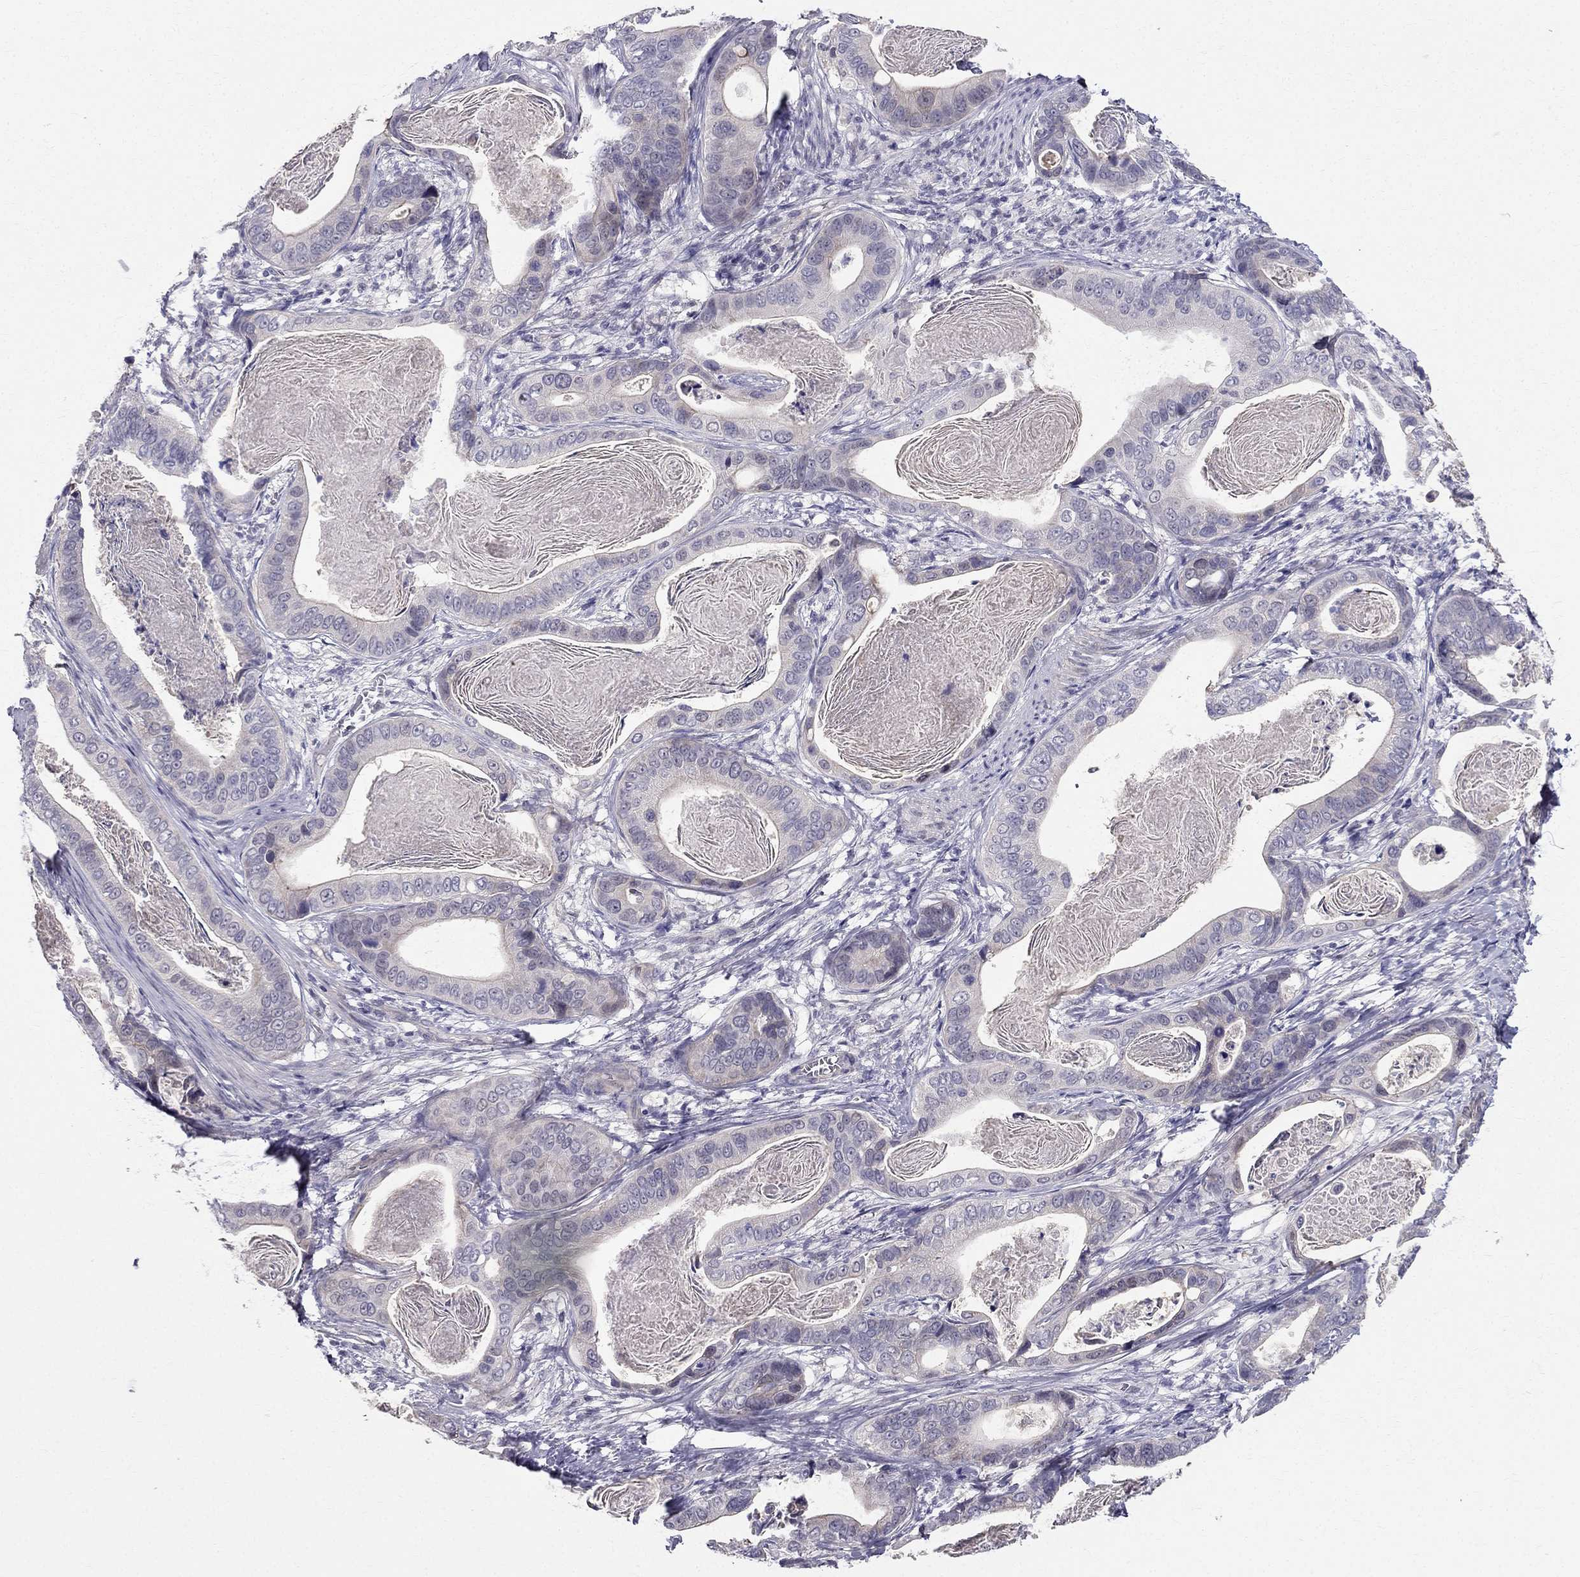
{"staining": {"intensity": "negative", "quantity": "none", "location": "none"}, "tissue": "stomach cancer", "cell_type": "Tumor cells", "image_type": "cancer", "snomed": [{"axis": "morphology", "description": "Adenocarcinoma, NOS"}, {"axis": "topography", "description": "Stomach"}], "caption": "This image is of stomach adenocarcinoma stained with immunohistochemistry (IHC) to label a protein in brown with the nuclei are counter-stained blue. There is no positivity in tumor cells.", "gene": "BAG5", "patient": {"sex": "male", "age": 84}}